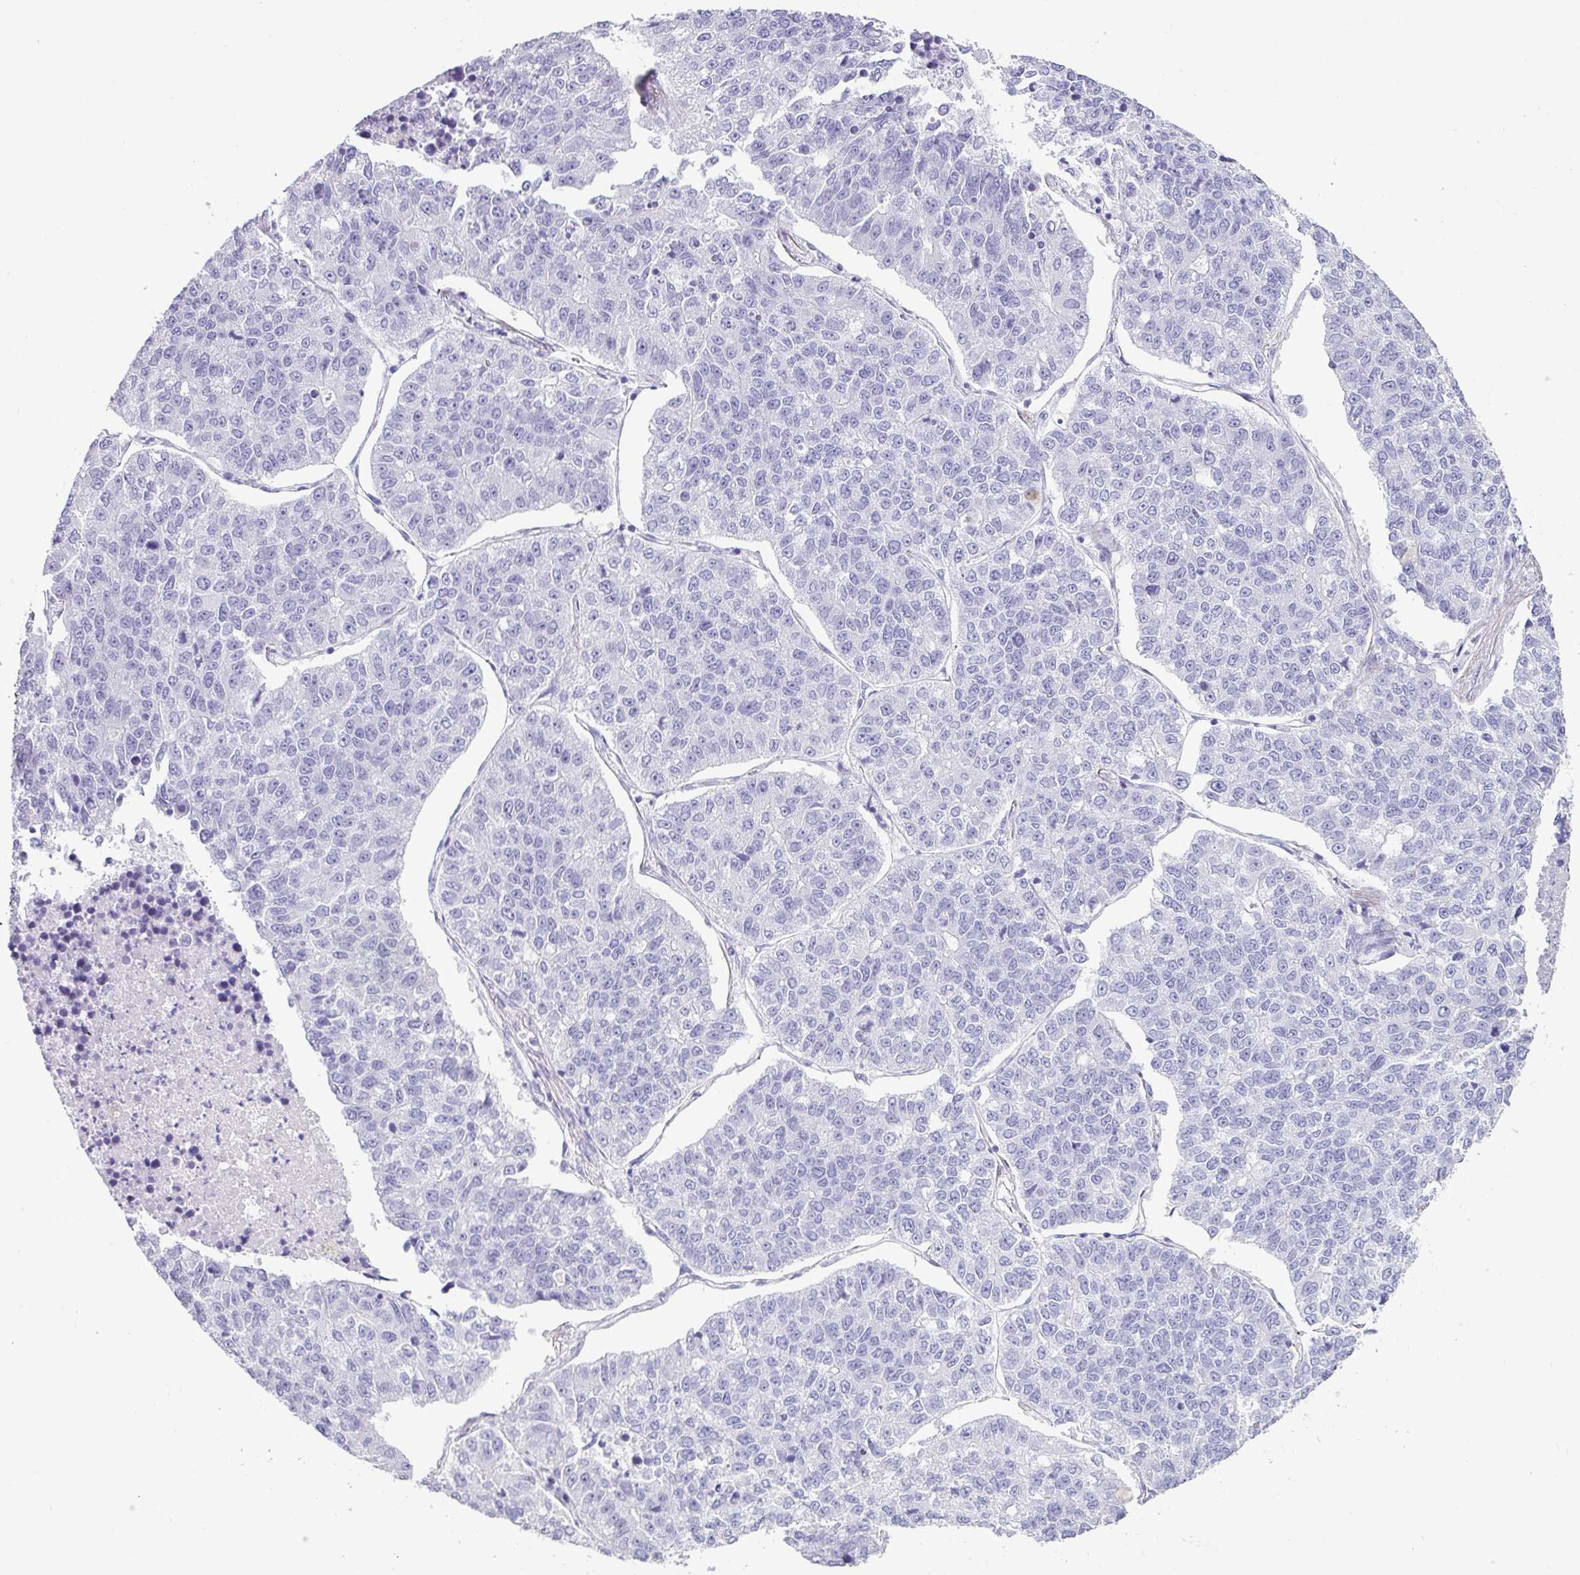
{"staining": {"intensity": "negative", "quantity": "none", "location": "none"}, "tissue": "lung cancer", "cell_type": "Tumor cells", "image_type": "cancer", "snomed": [{"axis": "morphology", "description": "Adenocarcinoma, NOS"}, {"axis": "topography", "description": "Lung"}], "caption": "The immunohistochemistry (IHC) histopathology image has no significant staining in tumor cells of adenocarcinoma (lung) tissue.", "gene": "VCY1B", "patient": {"sex": "male", "age": 49}}